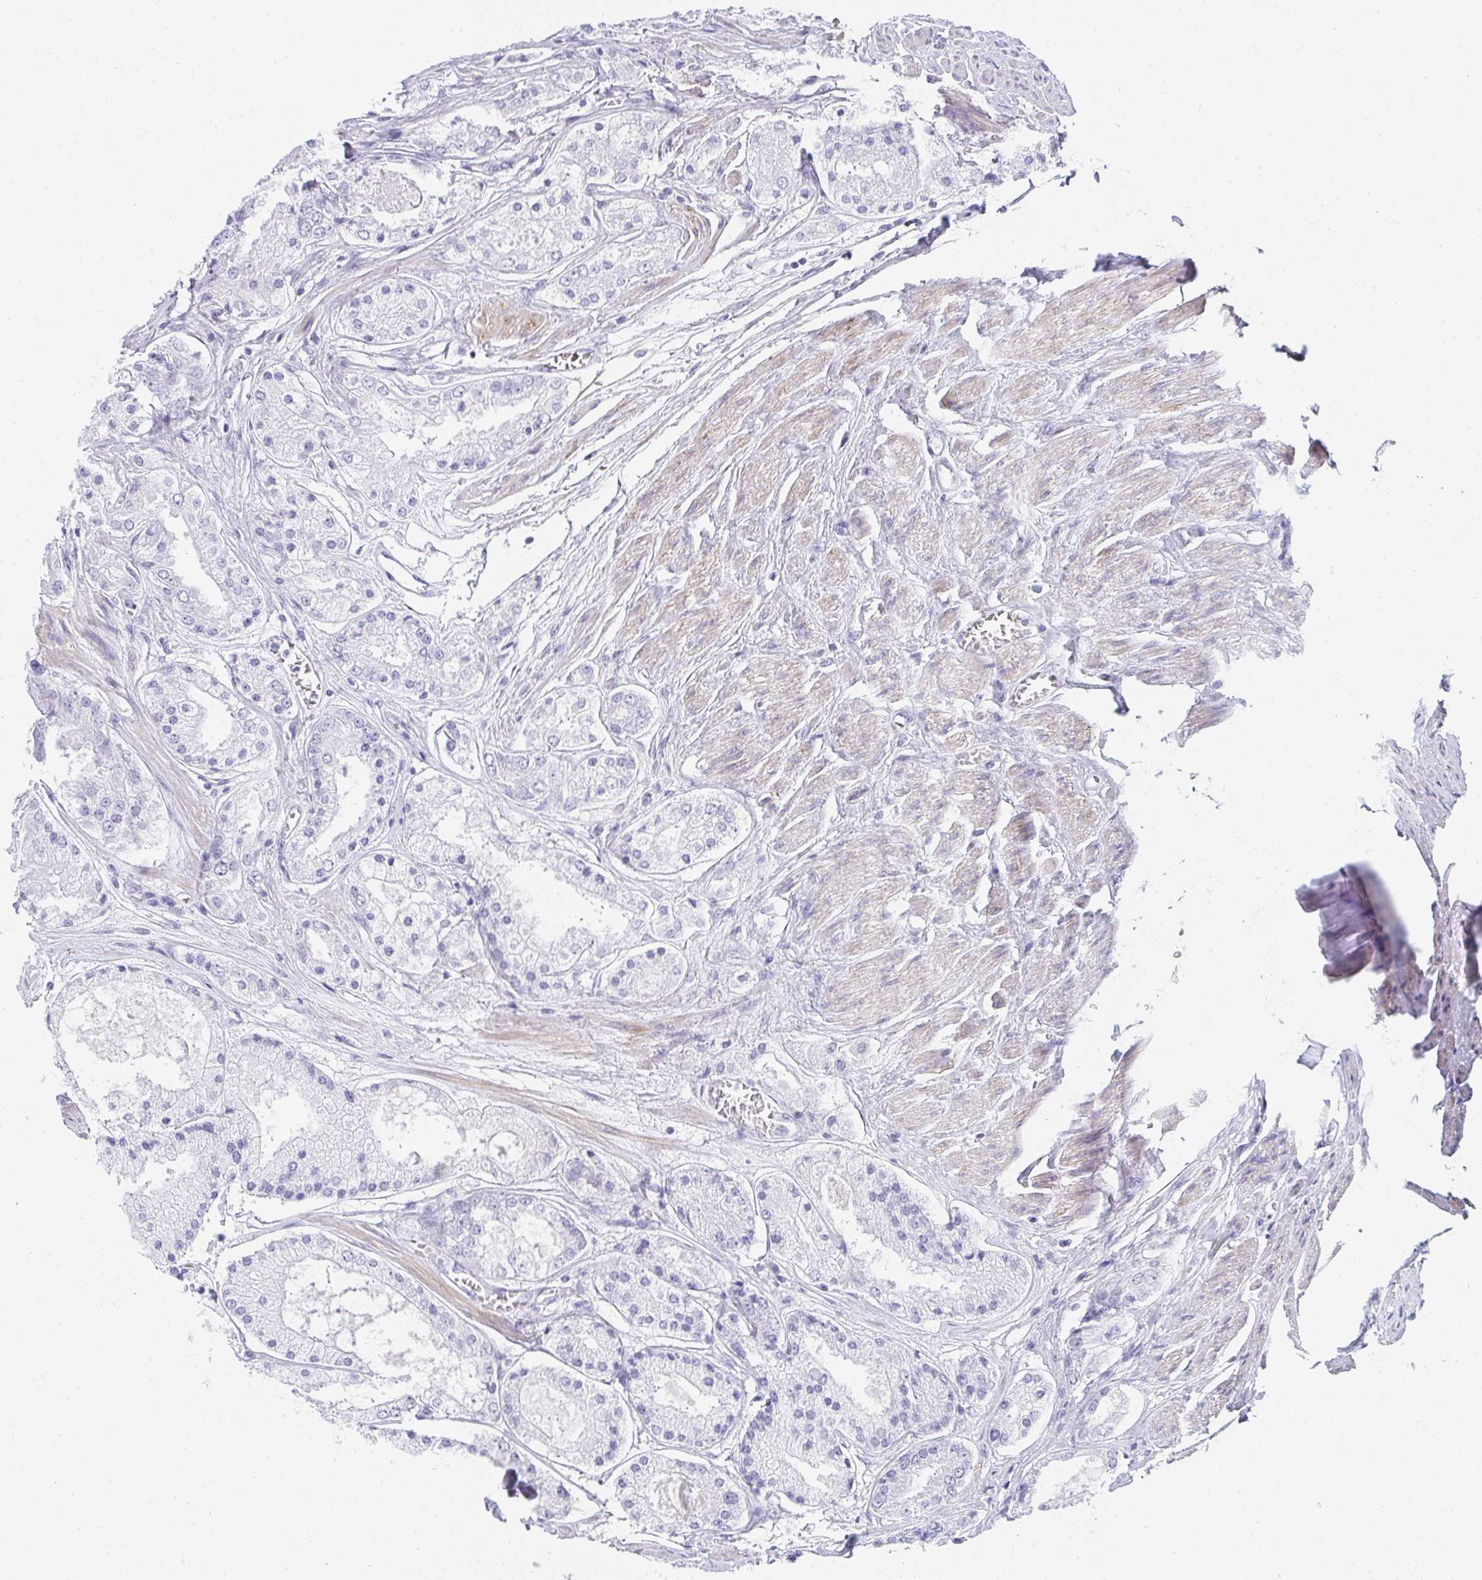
{"staining": {"intensity": "negative", "quantity": "none", "location": "none"}, "tissue": "prostate cancer", "cell_type": "Tumor cells", "image_type": "cancer", "snomed": [{"axis": "morphology", "description": "Adenocarcinoma, High grade"}, {"axis": "topography", "description": "Prostate"}], "caption": "This is a histopathology image of immunohistochemistry staining of high-grade adenocarcinoma (prostate), which shows no staining in tumor cells.", "gene": "PRND", "patient": {"sex": "male", "age": 67}}